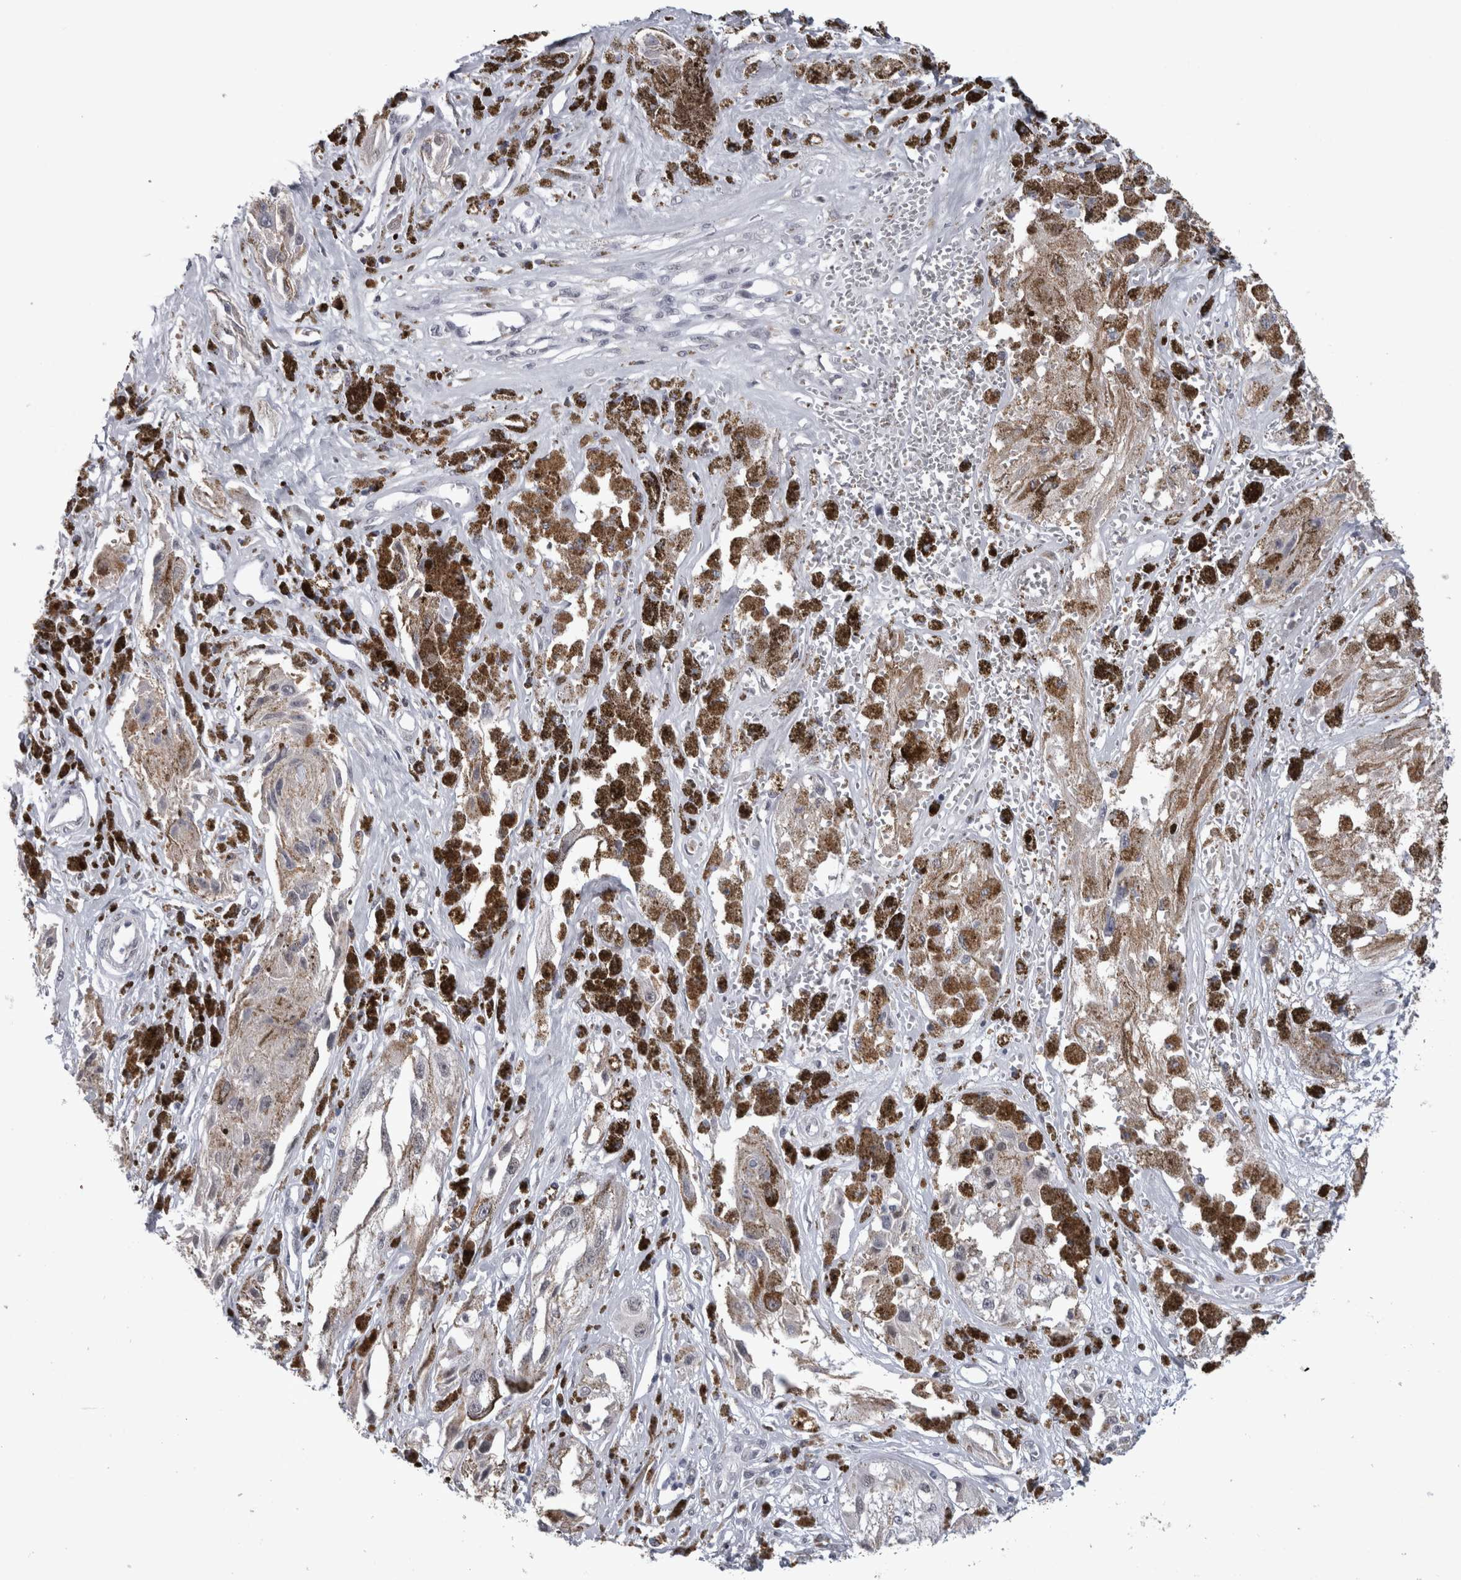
{"staining": {"intensity": "negative", "quantity": "none", "location": "none"}, "tissue": "melanoma", "cell_type": "Tumor cells", "image_type": "cancer", "snomed": [{"axis": "morphology", "description": "Malignant melanoma, NOS"}, {"axis": "topography", "description": "Skin"}], "caption": "Tumor cells show no significant positivity in malignant melanoma.", "gene": "PEBP4", "patient": {"sex": "male", "age": 88}}